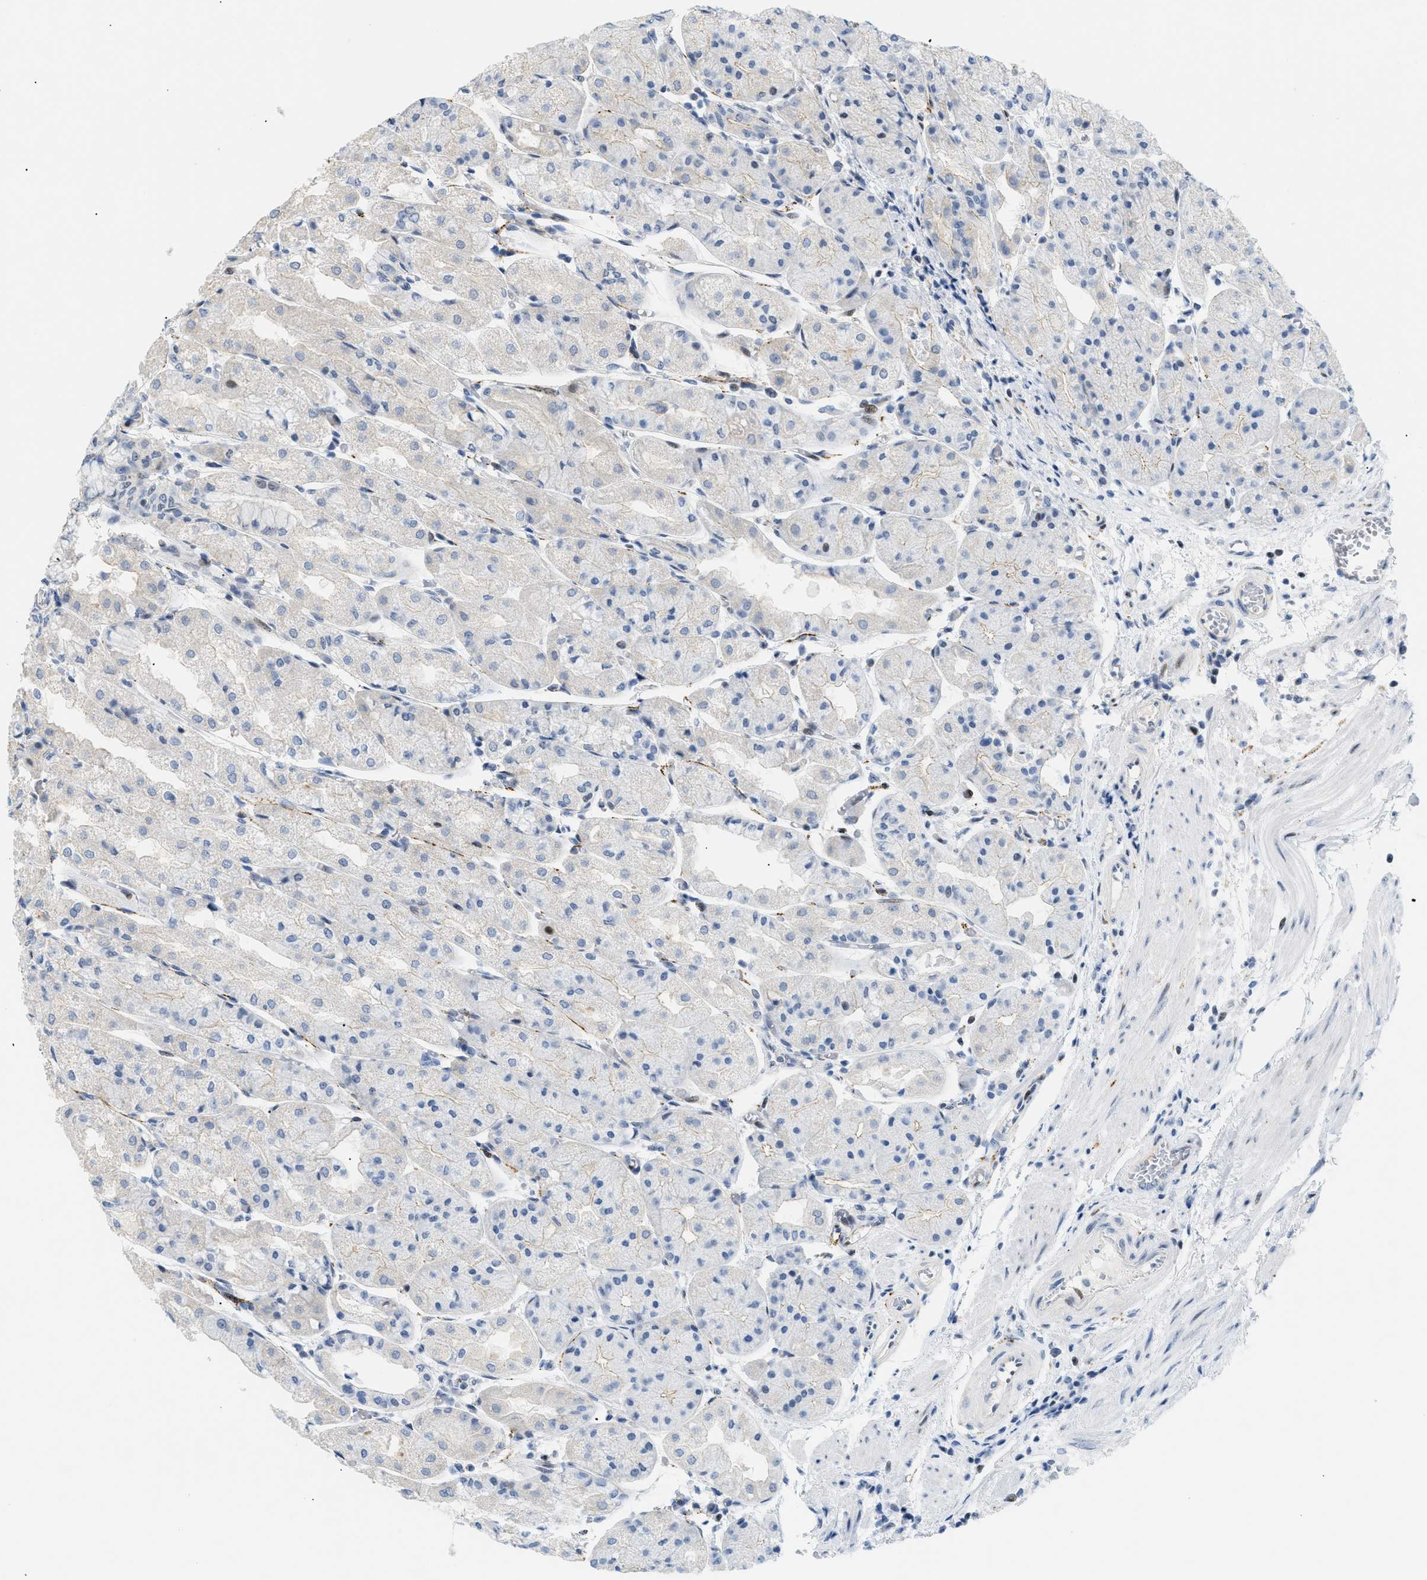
{"staining": {"intensity": "moderate", "quantity": "<25%", "location": "nuclear"}, "tissue": "stomach", "cell_type": "Glandular cells", "image_type": "normal", "snomed": [{"axis": "morphology", "description": "Normal tissue, NOS"}, {"axis": "topography", "description": "Stomach, upper"}], "caption": "Unremarkable stomach shows moderate nuclear positivity in approximately <25% of glandular cells (DAB (3,3'-diaminobenzidine) IHC, brown staining for protein, blue staining for nuclei)..", "gene": "MED1", "patient": {"sex": "male", "age": 72}}